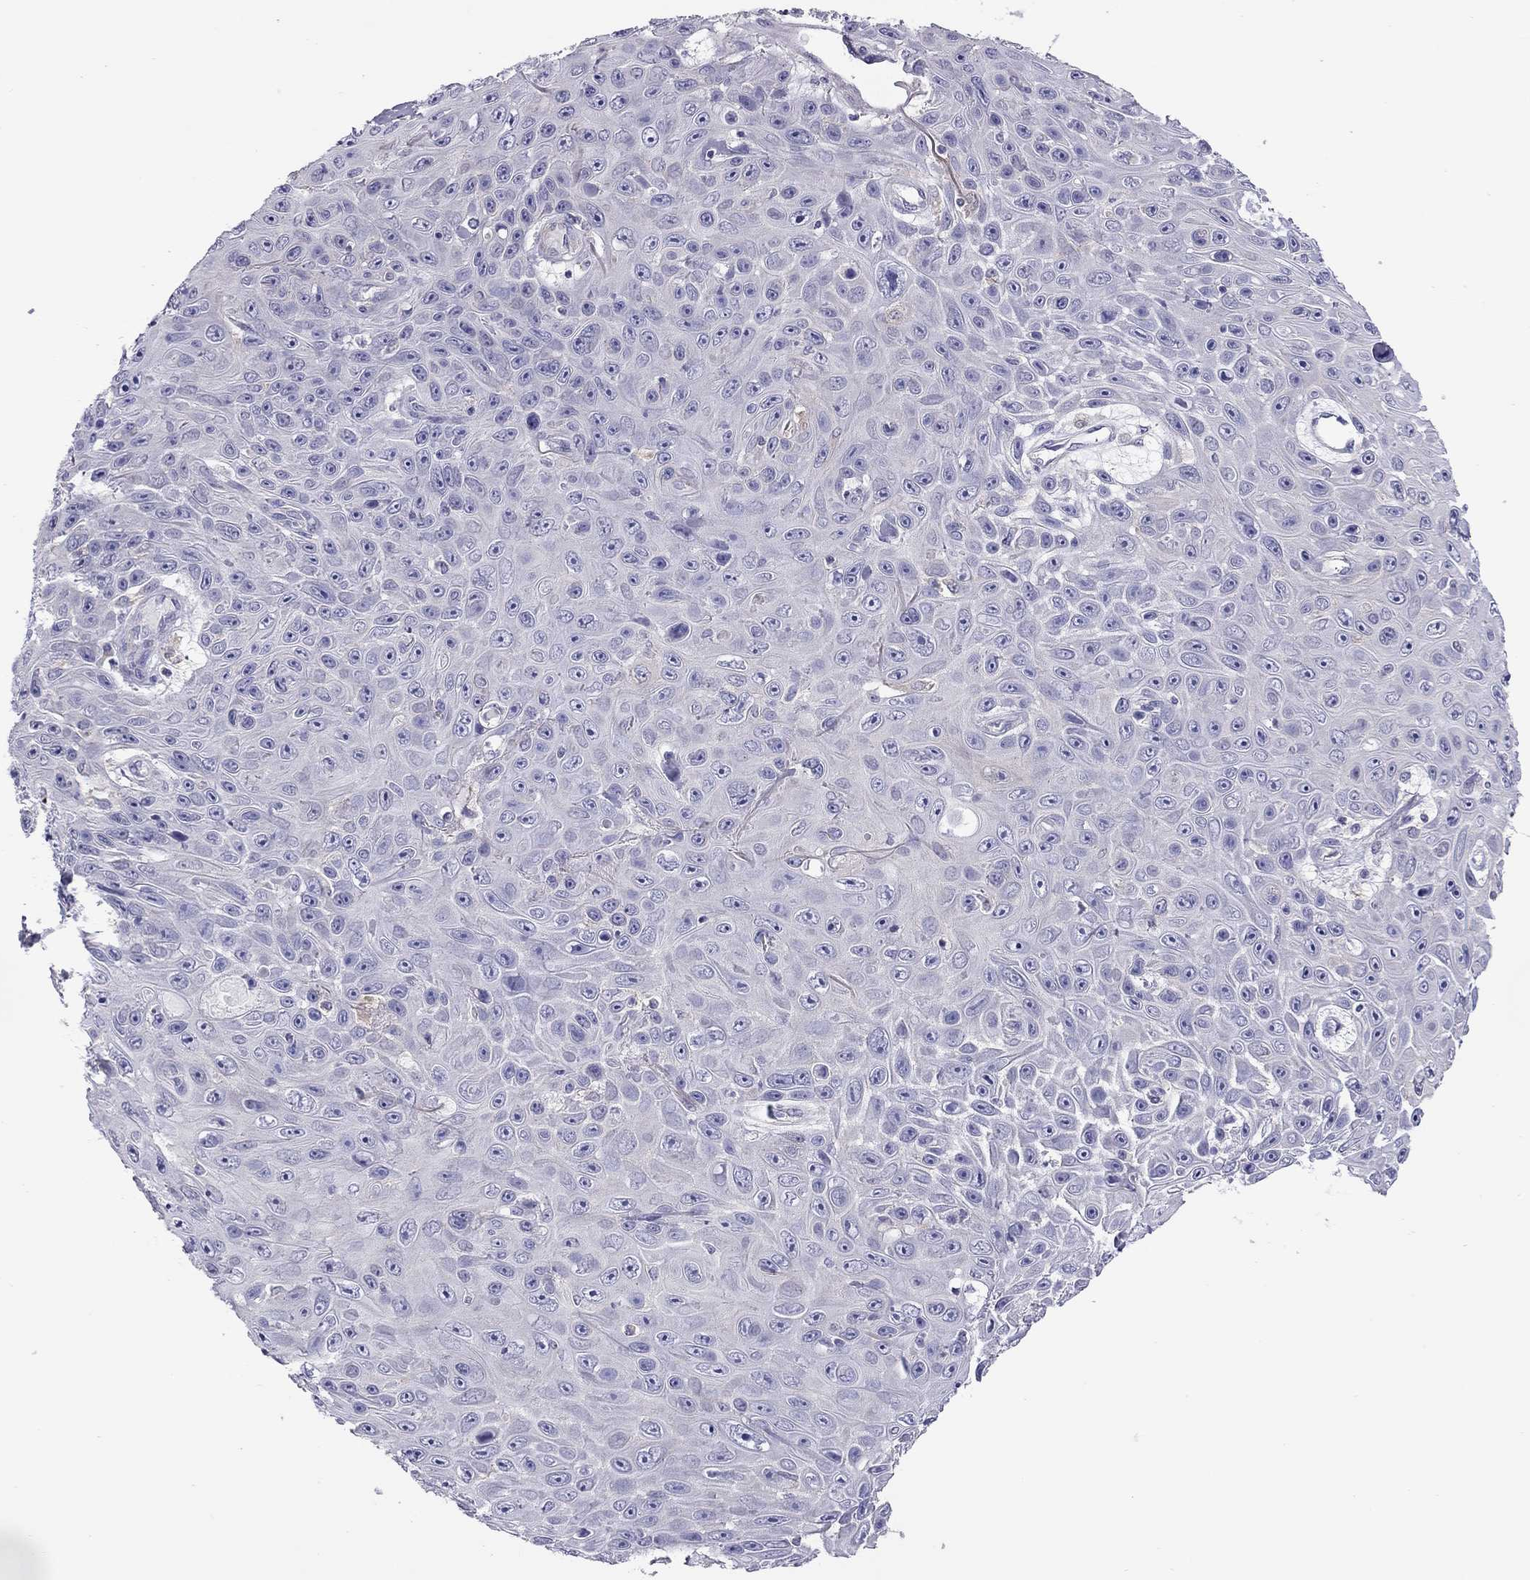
{"staining": {"intensity": "negative", "quantity": "none", "location": "none"}, "tissue": "skin cancer", "cell_type": "Tumor cells", "image_type": "cancer", "snomed": [{"axis": "morphology", "description": "Squamous cell carcinoma, NOS"}, {"axis": "topography", "description": "Skin"}], "caption": "Tumor cells show no significant positivity in squamous cell carcinoma (skin).", "gene": "ALOX15B", "patient": {"sex": "male", "age": 82}}